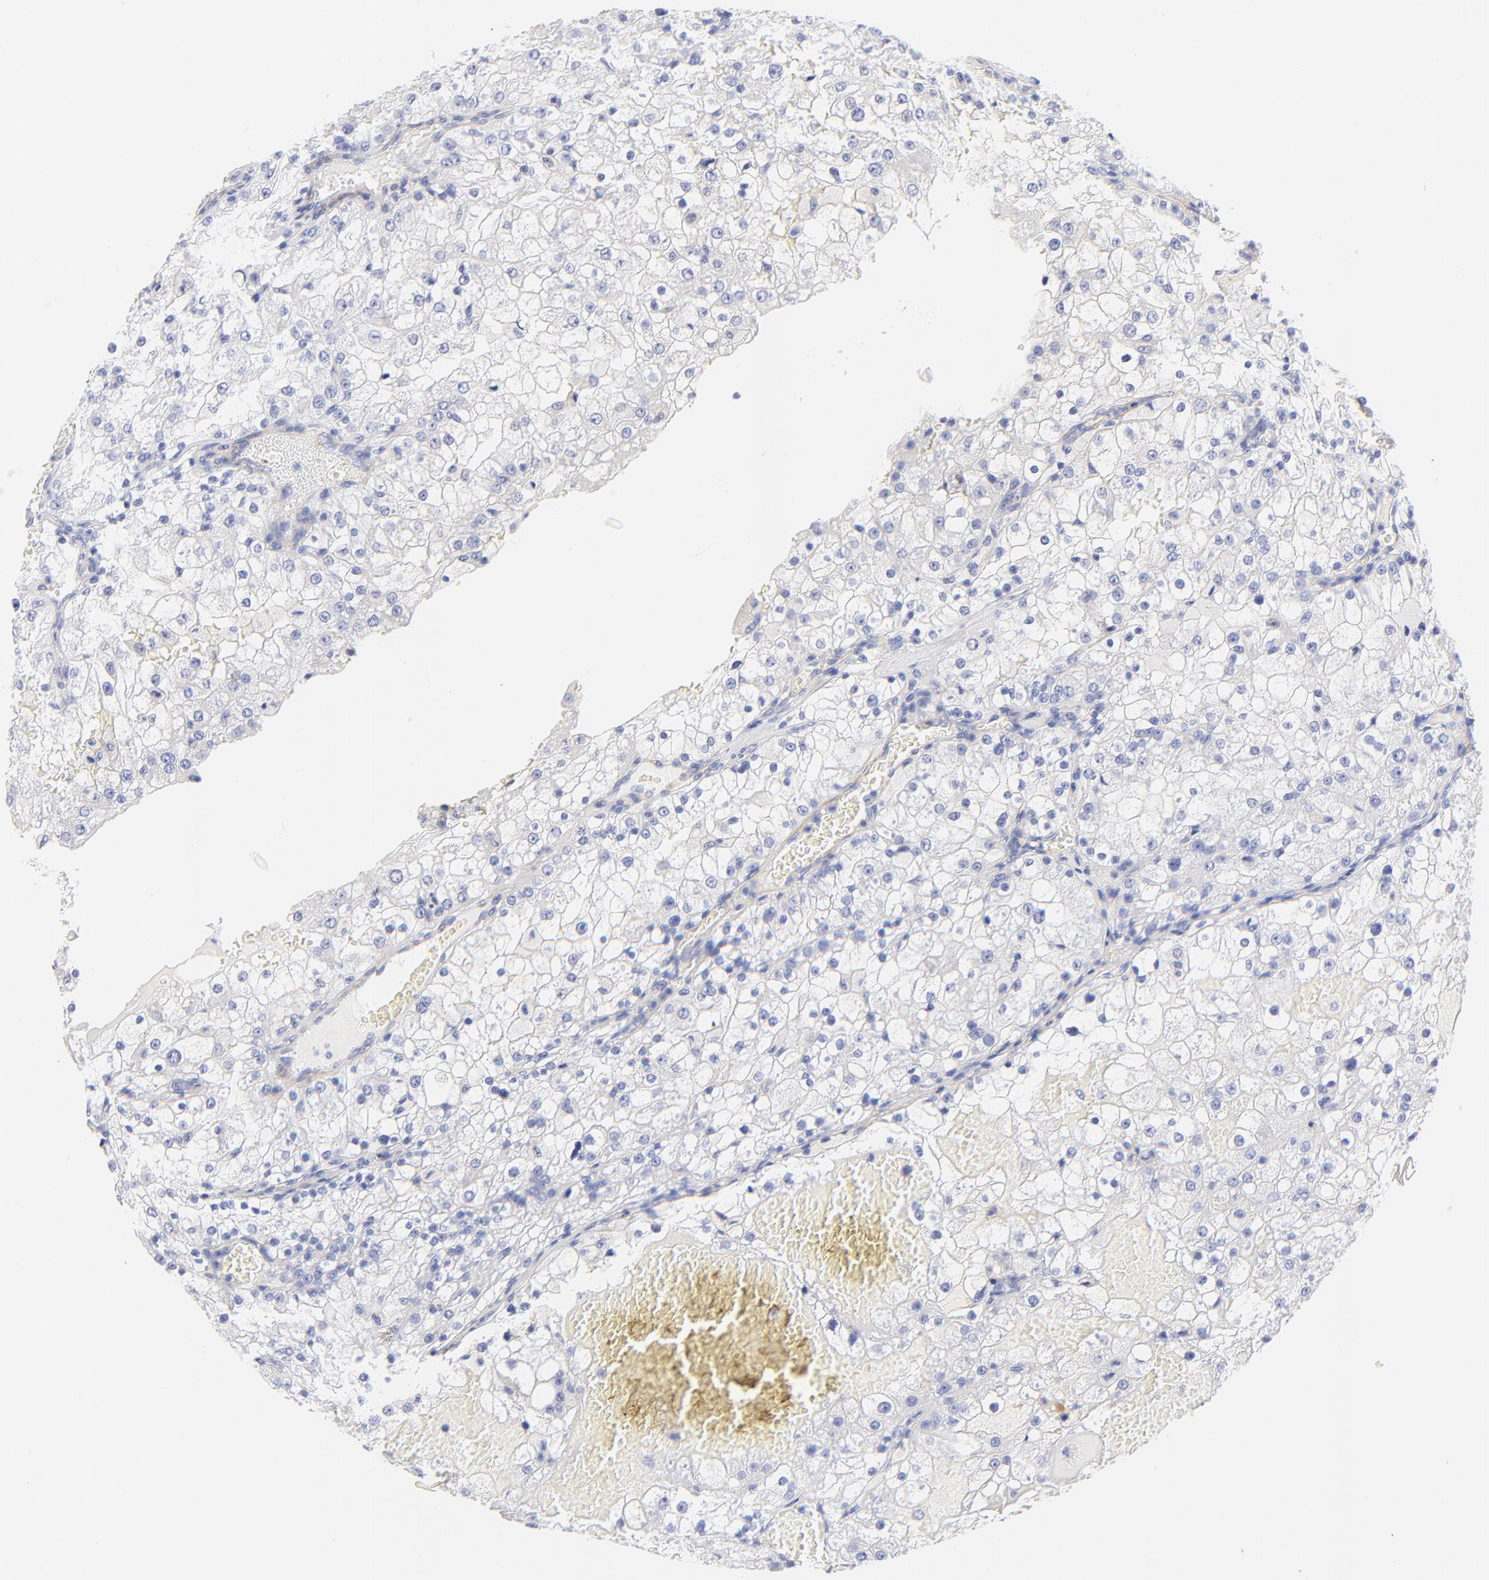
{"staining": {"intensity": "negative", "quantity": "none", "location": "none"}, "tissue": "renal cancer", "cell_type": "Tumor cells", "image_type": "cancer", "snomed": [{"axis": "morphology", "description": "Adenocarcinoma, NOS"}, {"axis": "topography", "description": "Kidney"}], "caption": "This is an immunohistochemistry image of renal adenocarcinoma. There is no positivity in tumor cells.", "gene": "ACTRT1", "patient": {"sex": "female", "age": 74}}